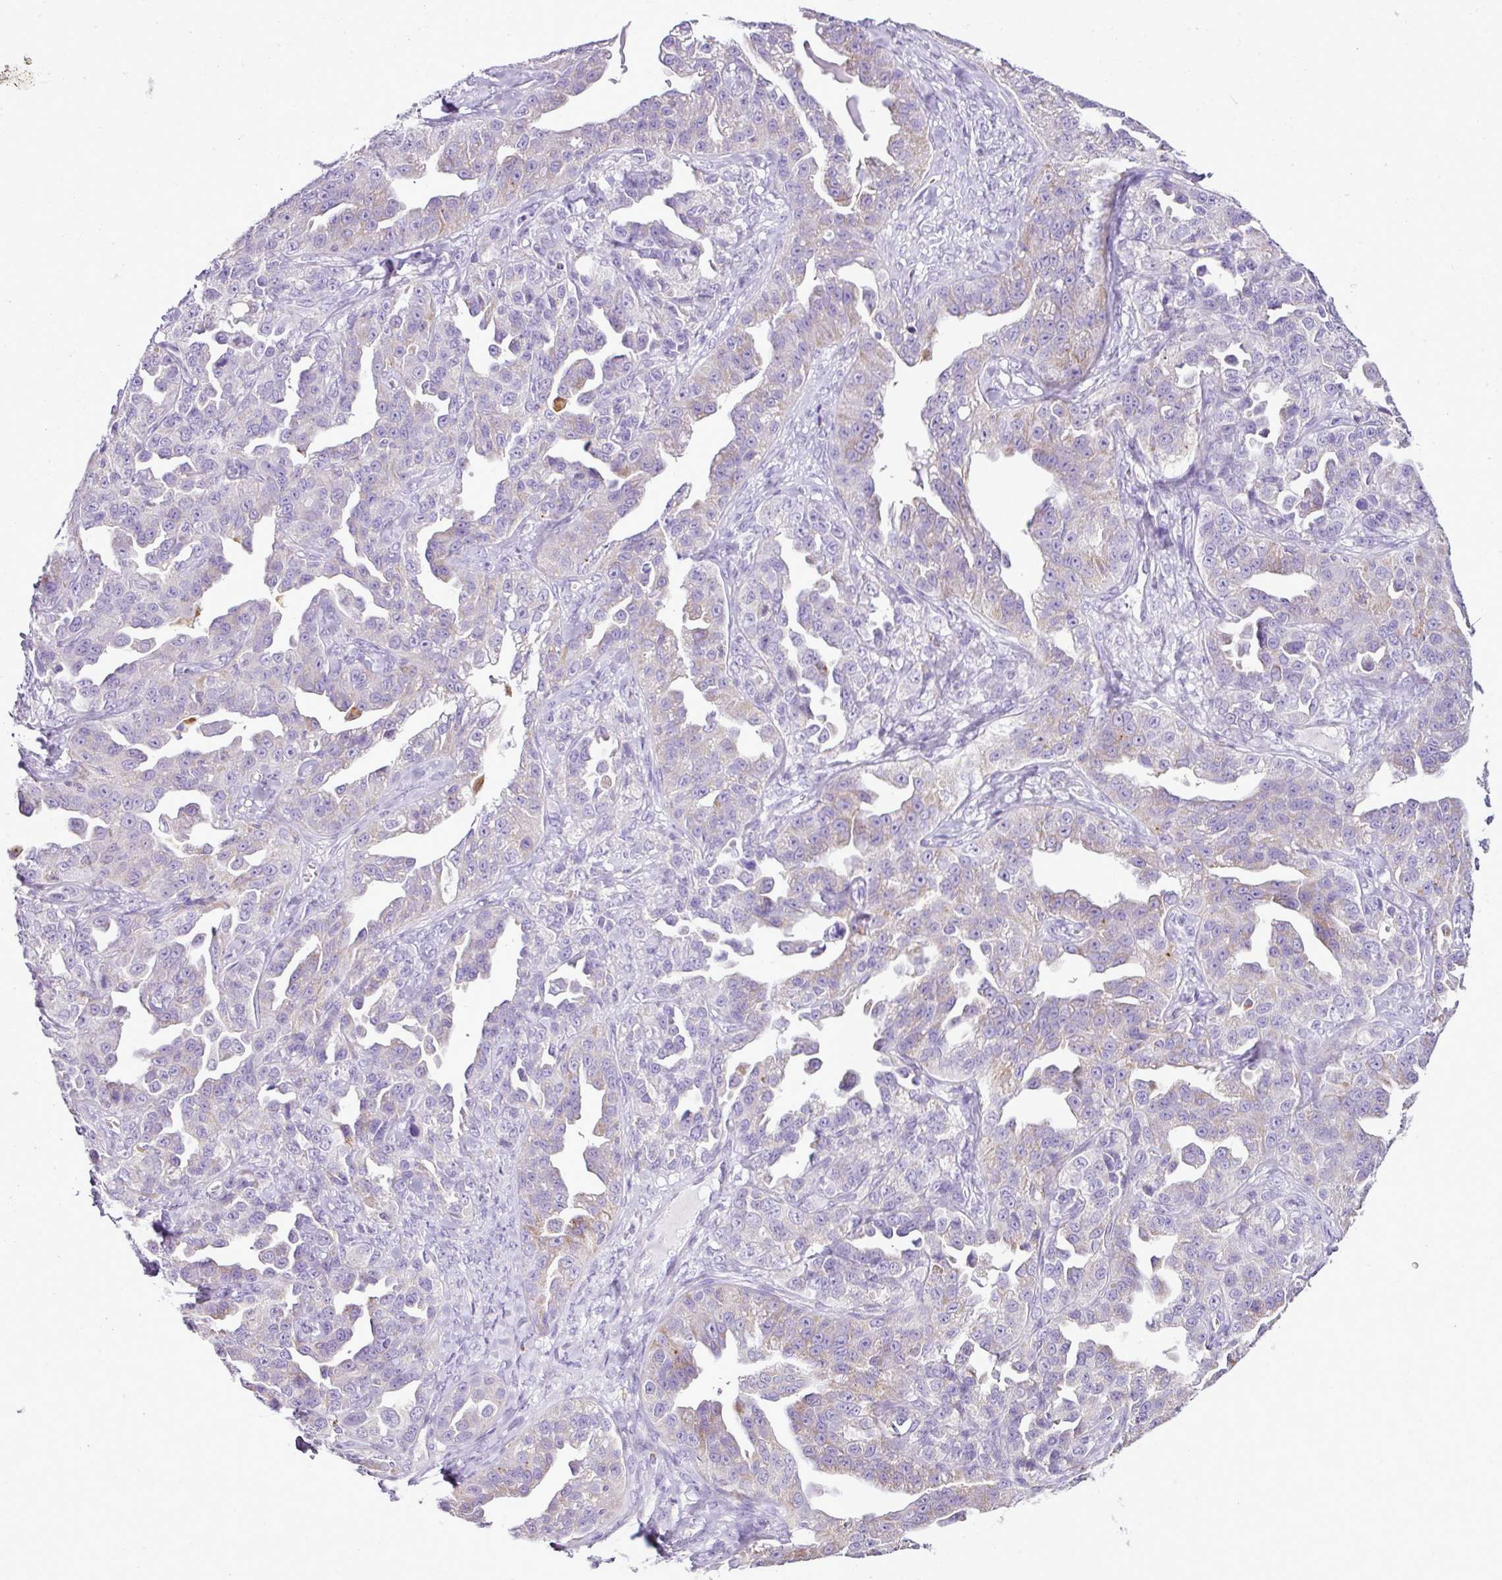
{"staining": {"intensity": "weak", "quantity": "<25%", "location": "cytoplasmic/membranous"}, "tissue": "ovarian cancer", "cell_type": "Tumor cells", "image_type": "cancer", "snomed": [{"axis": "morphology", "description": "Cystadenocarcinoma, serous, NOS"}, {"axis": "topography", "description": "Ovary"}], "caption": "This is an immunohistochemistry (IHC) image of ovarian cancer. There is no positivity in tumor cells.", "gene": "PGAP4", "patient": {"sex": "female", "age": 75}}